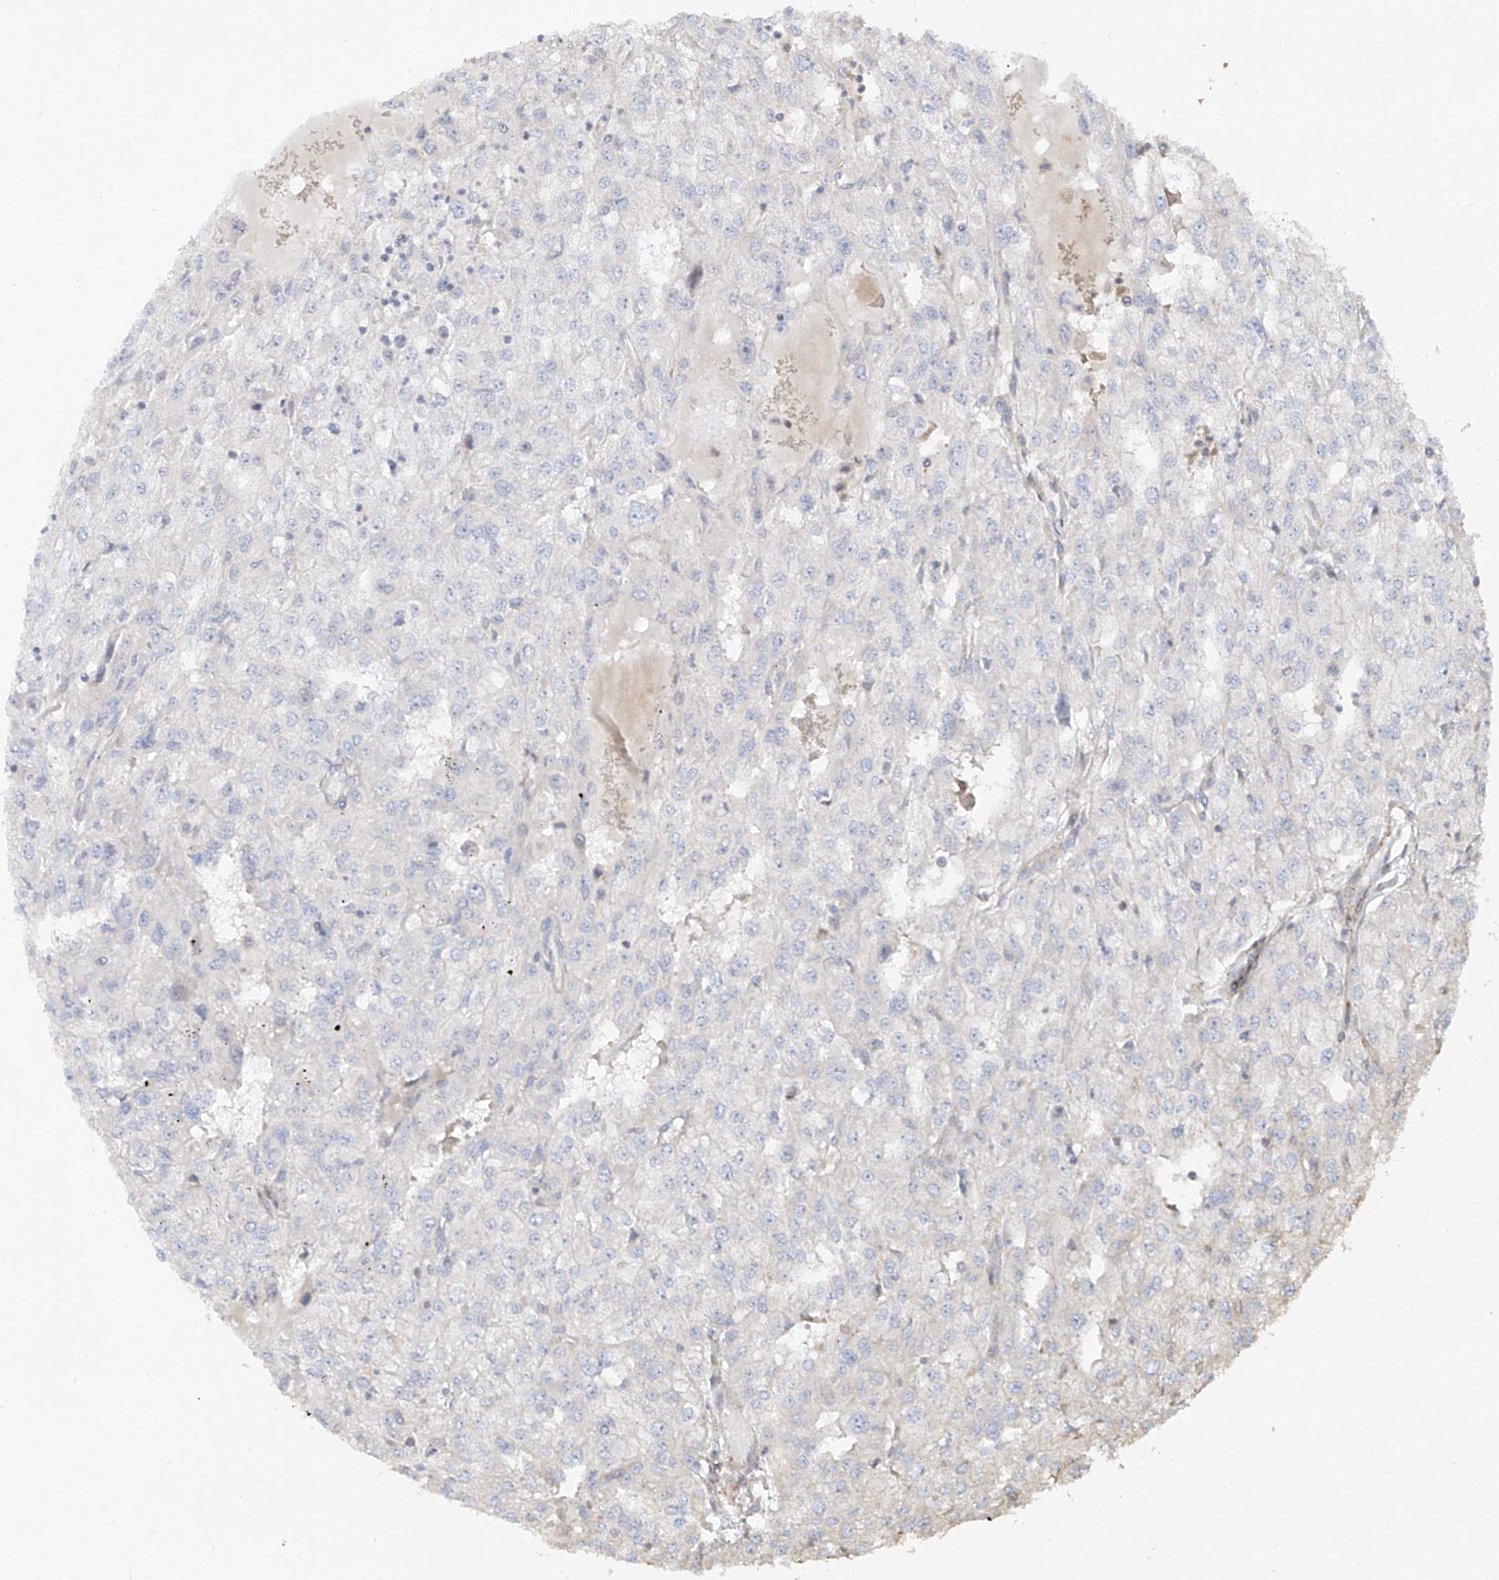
{"staining": {"intensity": "negative", "quantity": "none", "location": "none"}, "tissue": "renal cancer", "cell_type": "Tumor cells", "image_type": "cancer", "snomed": [{"axis": "morphology", "description": "Adenocarcinoma, NOS"}, {"axis": "topography", "description": "Kidney"}], "caption": "A micrograph of human renal cancer (adenocarcinoma) is negative for staining in tumor cells.", "gene": "SLC43A3", "patient": {"sex": "female", "age": 54}}